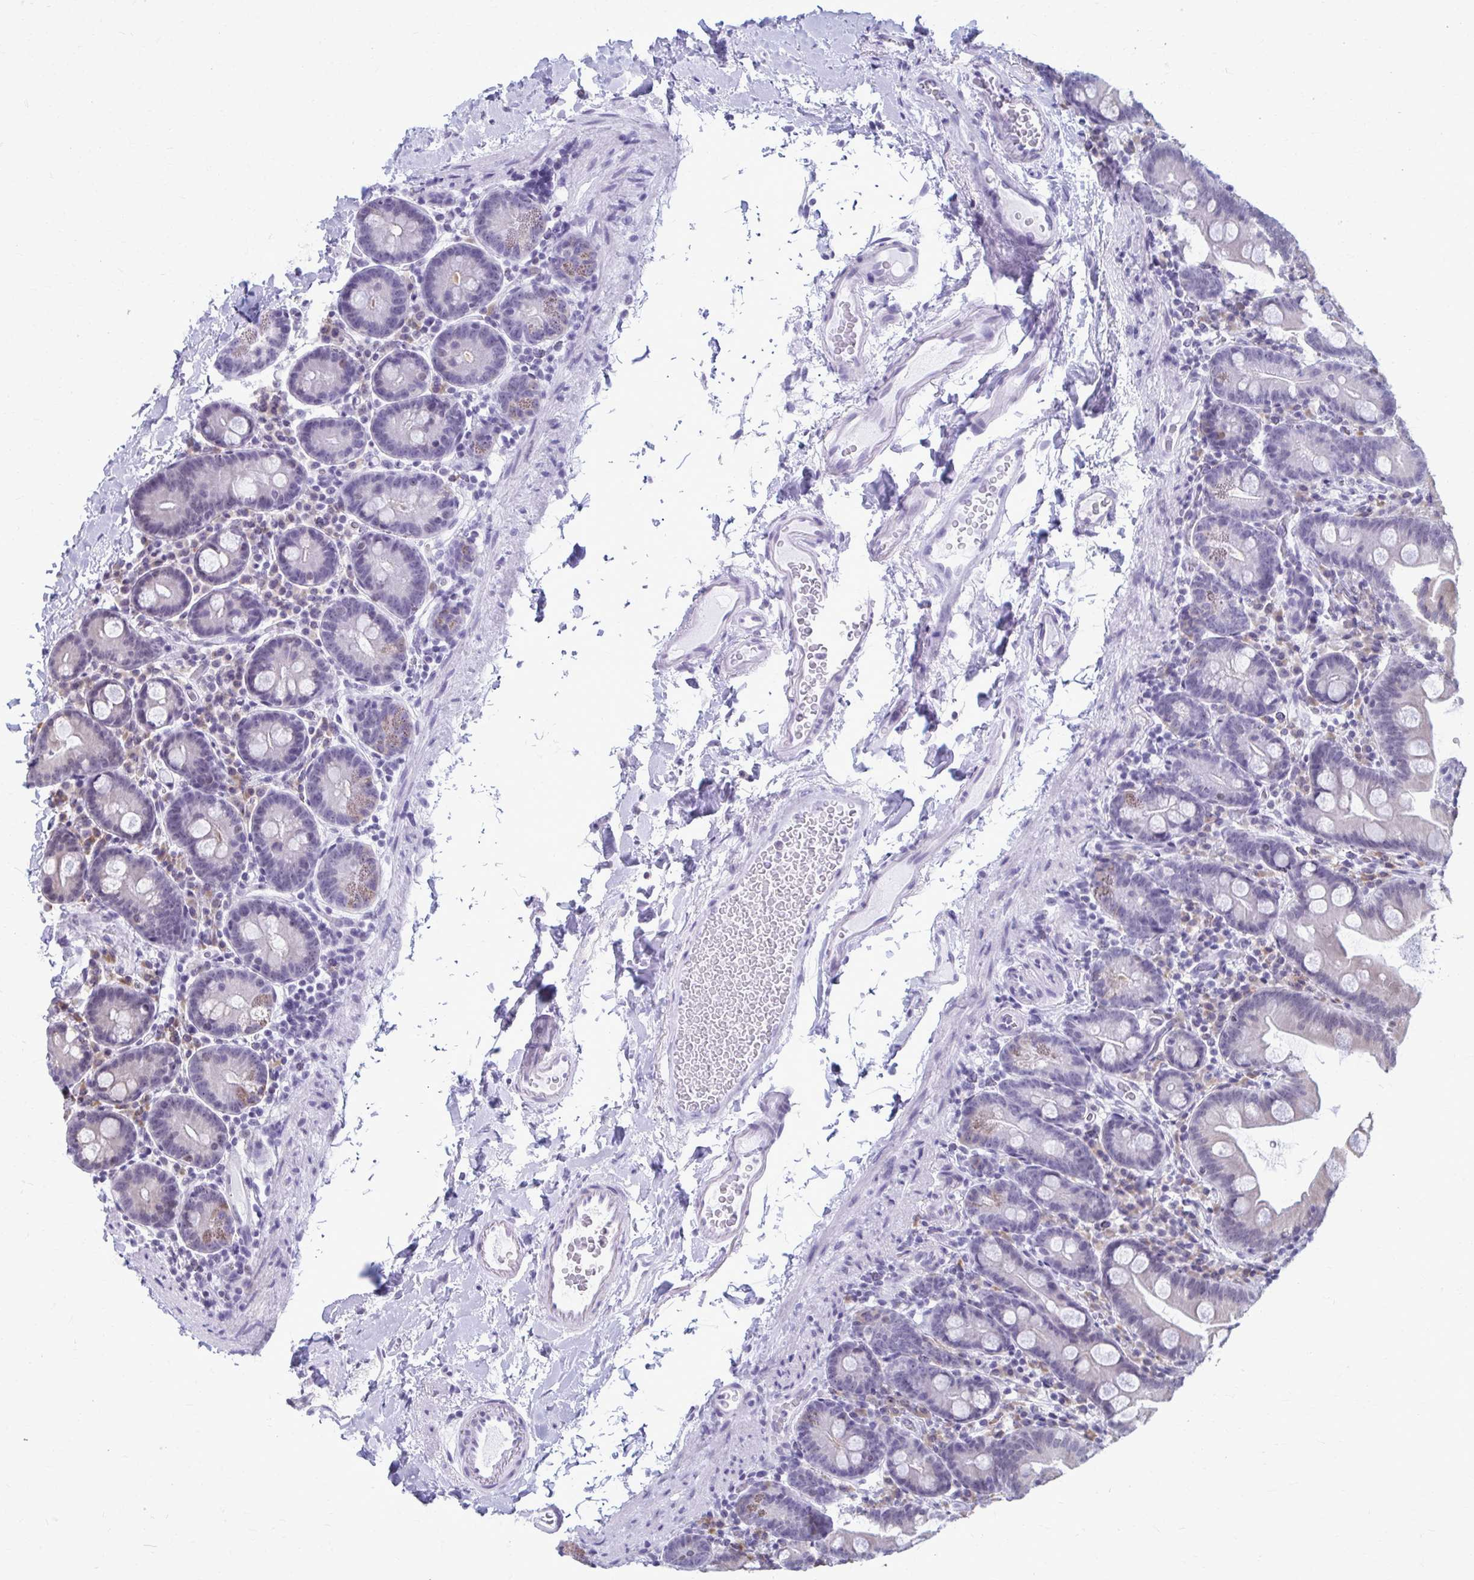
{"staining": {"intensity": "moderate", "quantity": "<25%", "location": "cytoplasmic/membranous"}, "tissue": "small intestine", "cell_type": "Glandular cells", "image_type": "normal", "snomed": [{"axis": "morphology", "description": "Normal tissue, NOS"}, {"axis": "topography", "description": "Small intestine"}], "caption": "Normal small intestine was stained to show a protein in brown. There is low levels of moderate cytoplasmic/membranous staining in about <25% of glandular cells. Immunohistochemistry (ihc) stains the protein of interest in brown and the nuclei are stained blue.", "gene": "PROSER1", "patient": {"sex": "female", "age": 68}}